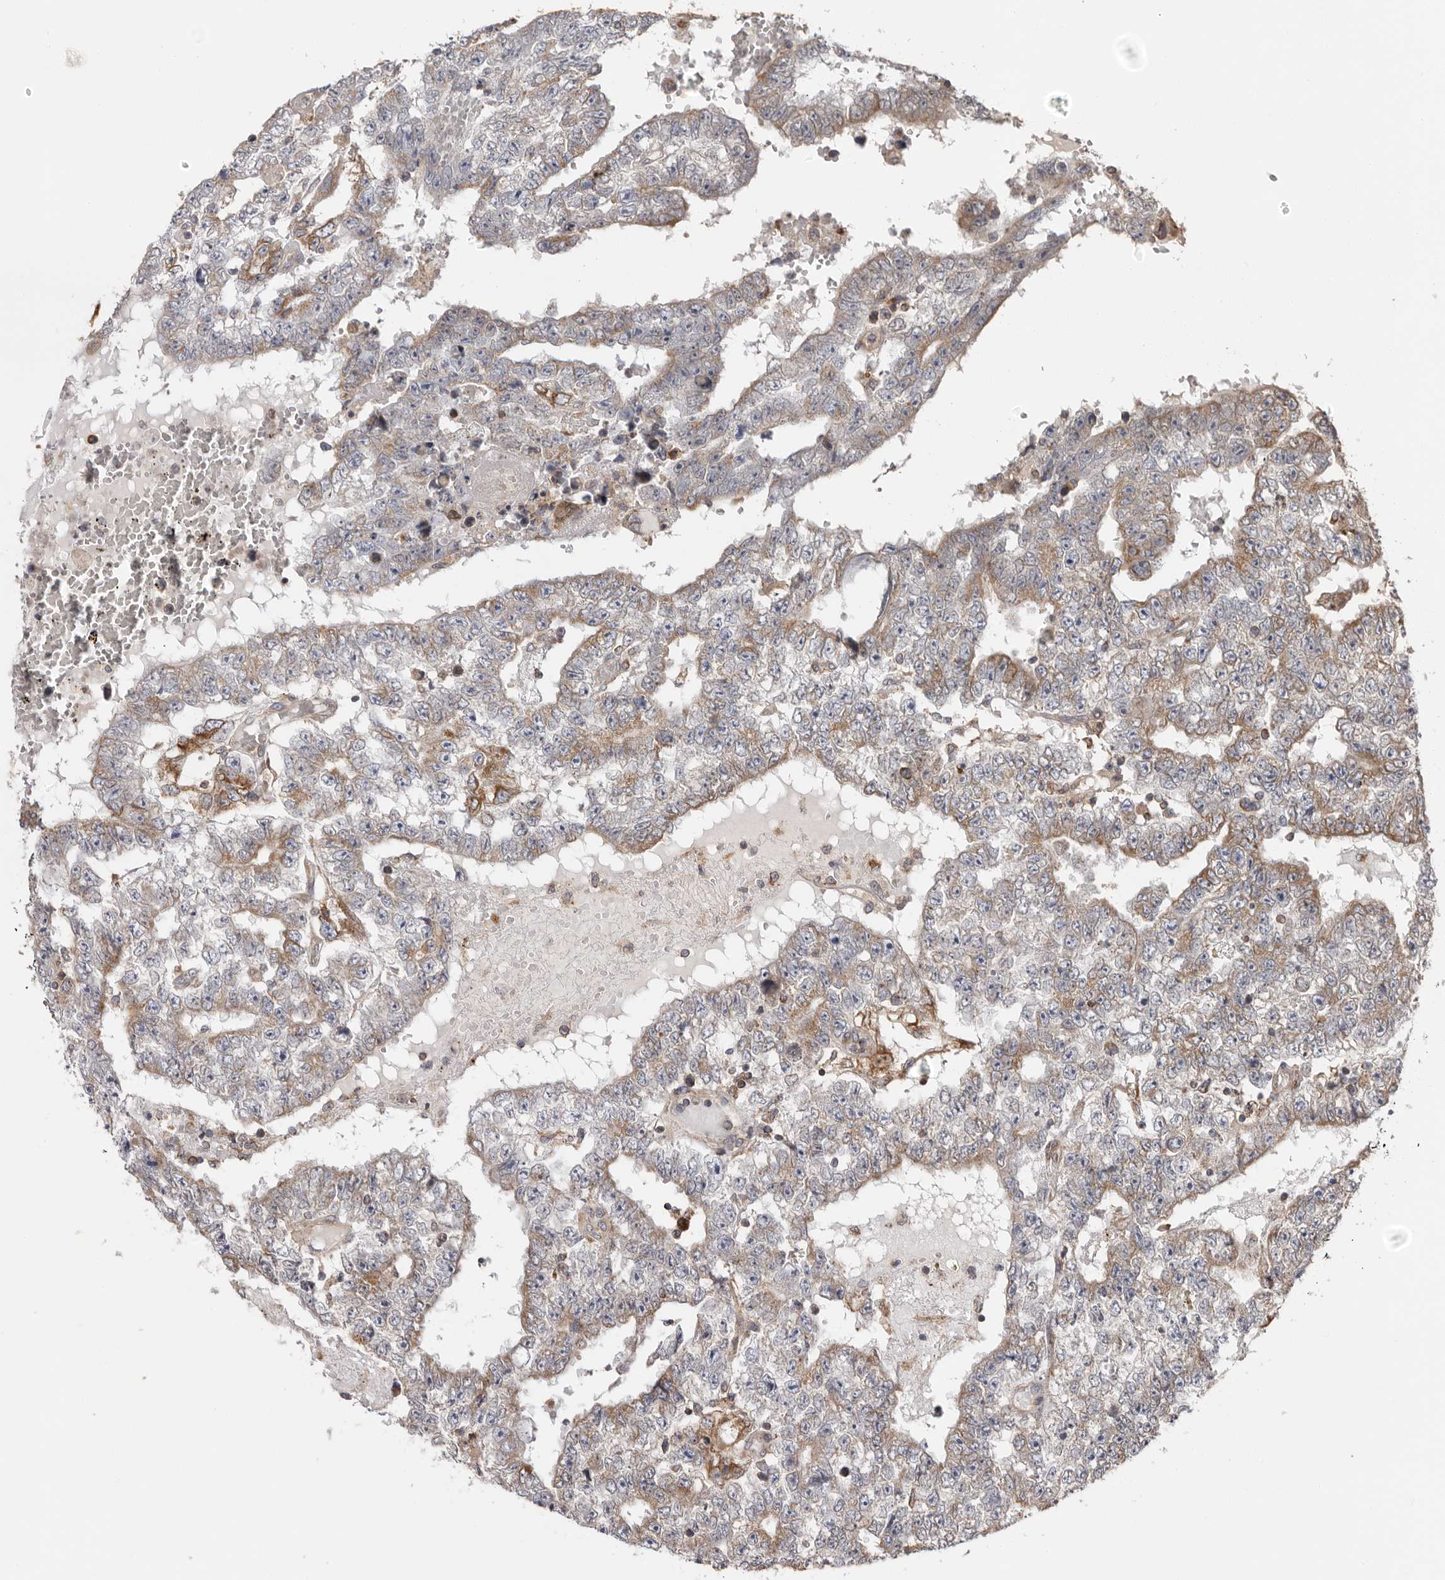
{"staining": {"intensity": "weak", "quantity": "25%-75%", "location": "cytoplasmic/membranous"}, "tissue": "testis cancer", "cell_type": "Tumor cells", "image_type": "cancer", "snomed": [{"axis": "morphology", "description": "Carcinoma, Embryonal, NOS"}, {"axis": "topography", "description": "Testis"}], "caption": "Immunohistochemical staining of embryonal carcinoma (testis) reveals weak cytoplasmic/membranous protein expression in about 25%-75% of tumor cells.", "gene": "TMUB1", "patient": {"sex": "male", "age": 25}}